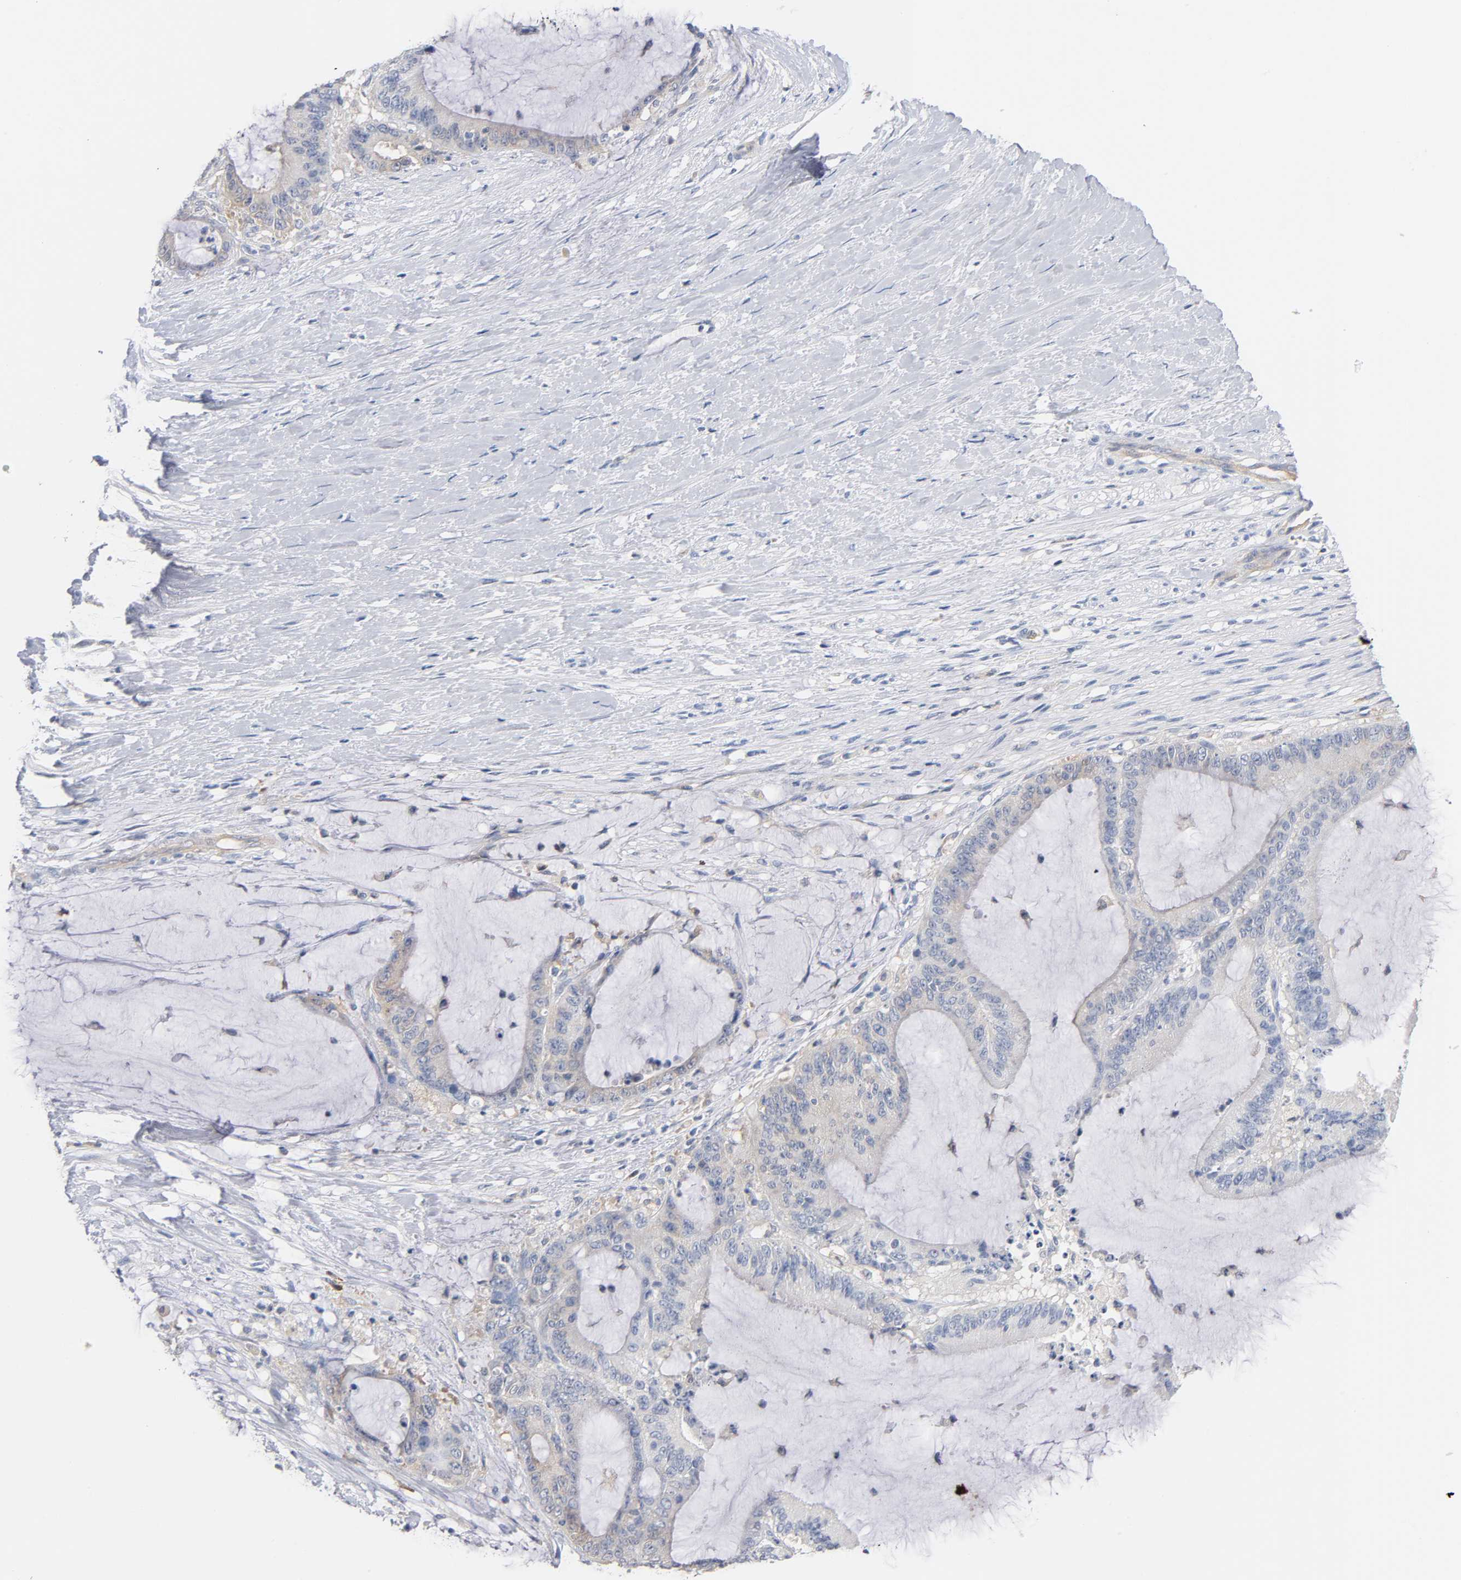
{"staining": {"intensity": "negative", "quantity": "none", "location": "none"}, "tissue": "liver cancer", "cell_type": "Tumor cells", "image_type": "cancer", "snomed": [{"axis": "morphology", "description": "Cholangiocarcinoma"}, {"axis": "topography", "description": "Liver"}], "caption": "Immunohistochemistry (IHC) of liver cancer reveals no staining in tumor cells. The staining is performed using DAB (3,3'-diaminobenzidine) brown chromogen with nuclei counter-stained in using hematoxylin.", "gene": "MALT1", "patient": {"sex": "female", "age": 73}}